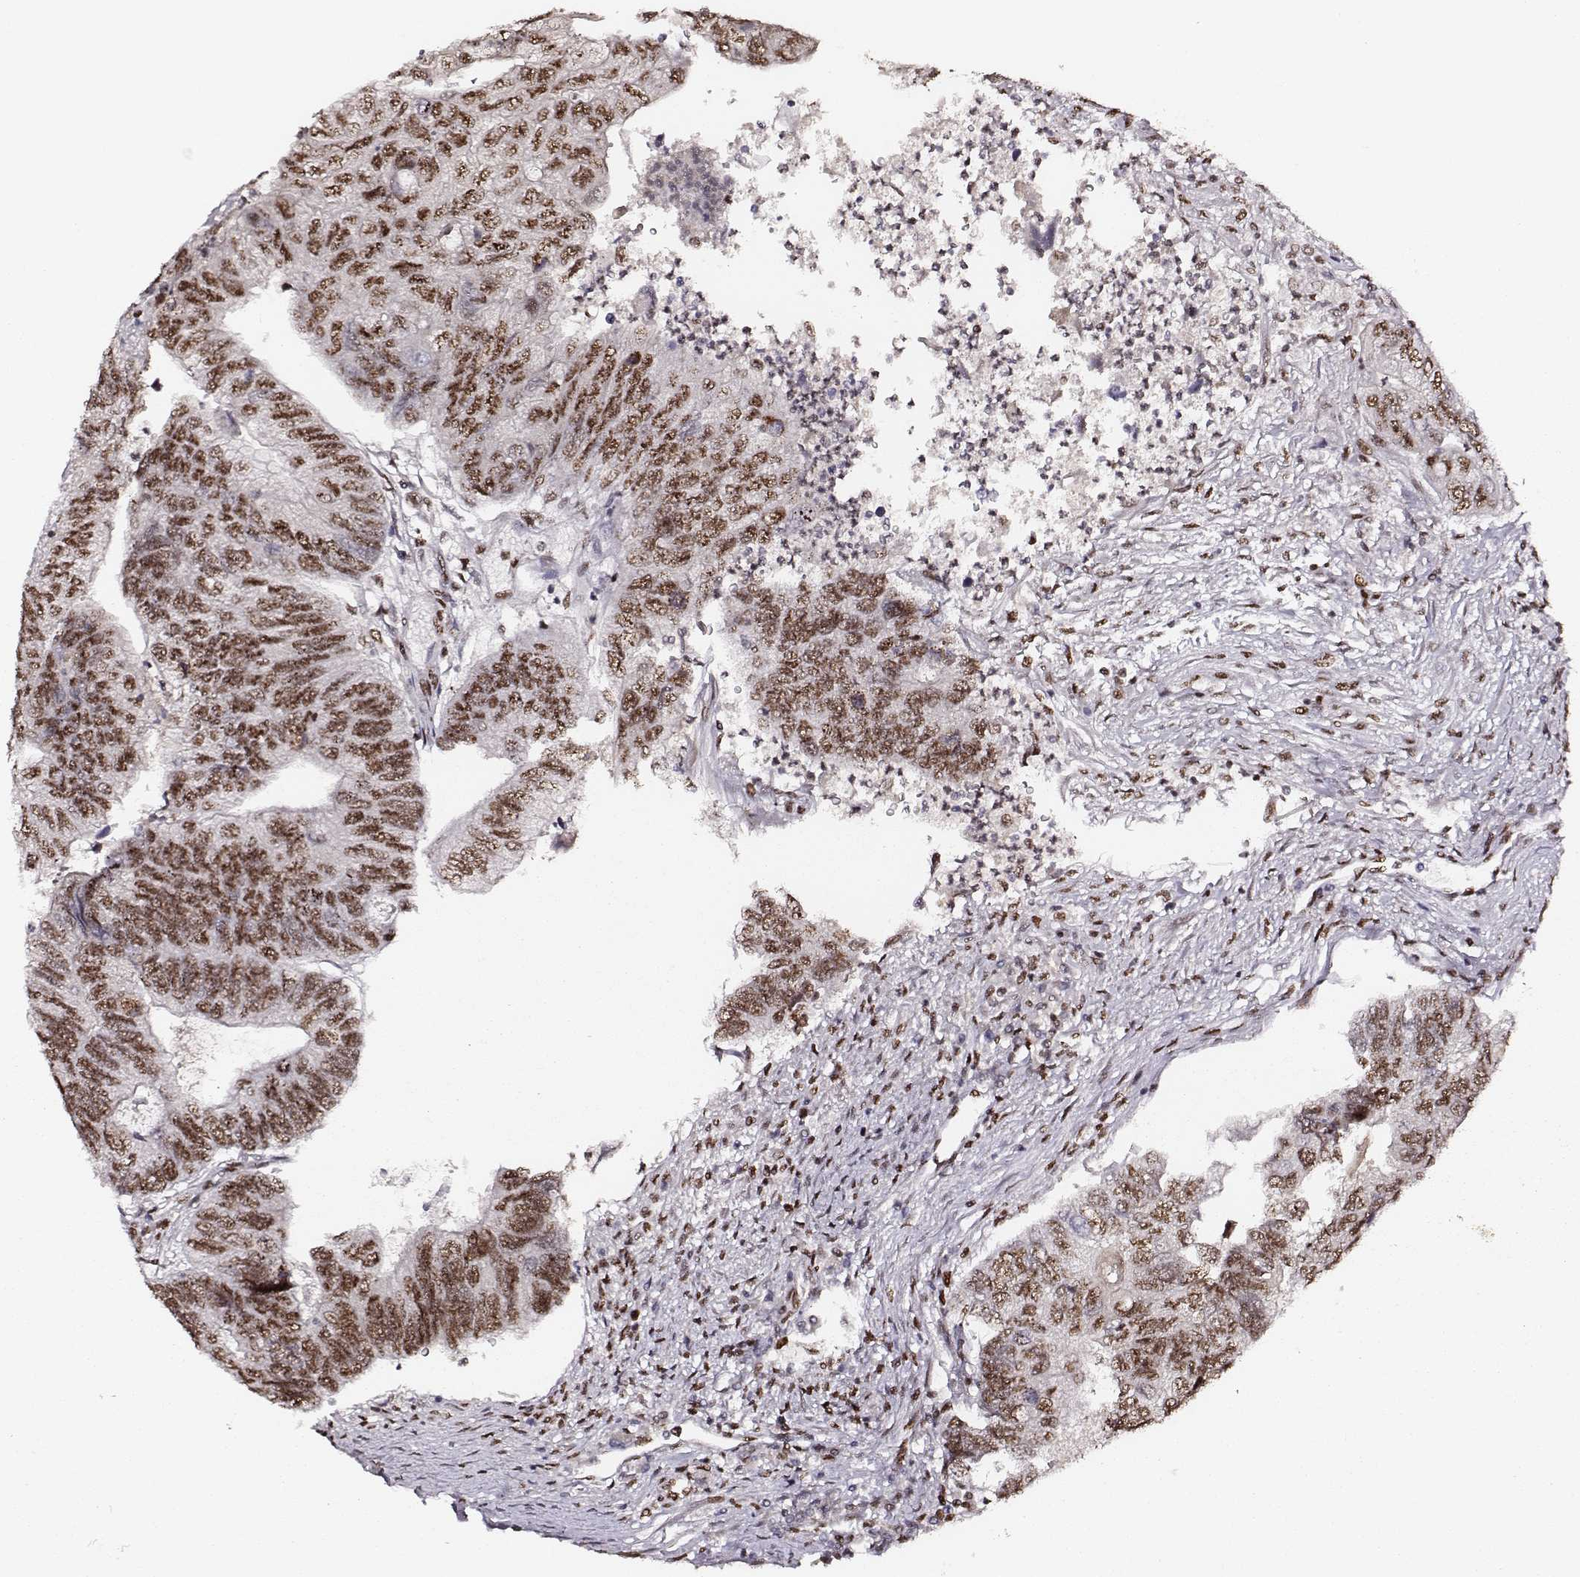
{"staining": {"intensity": "moderate", "quantity": ">75%", "location": "nuclear"}, "tissue": "colorectal cancer", "cell_type": "Tumor cells", "image_type": "cancer", "snomed": [{"axis": "morphology", "description": "Adenocarcinoma, NOS"}, {"axis": "topography", "description": "Colon"}], "caption": "Moderate nuclear expression for a protein is appreciated in approximately >75% of tumor cells of colorectal cancer (adenocarcinoma) using IHC.", "gene": "PPARA", "patient": {"sex": "female", "age": 67}}